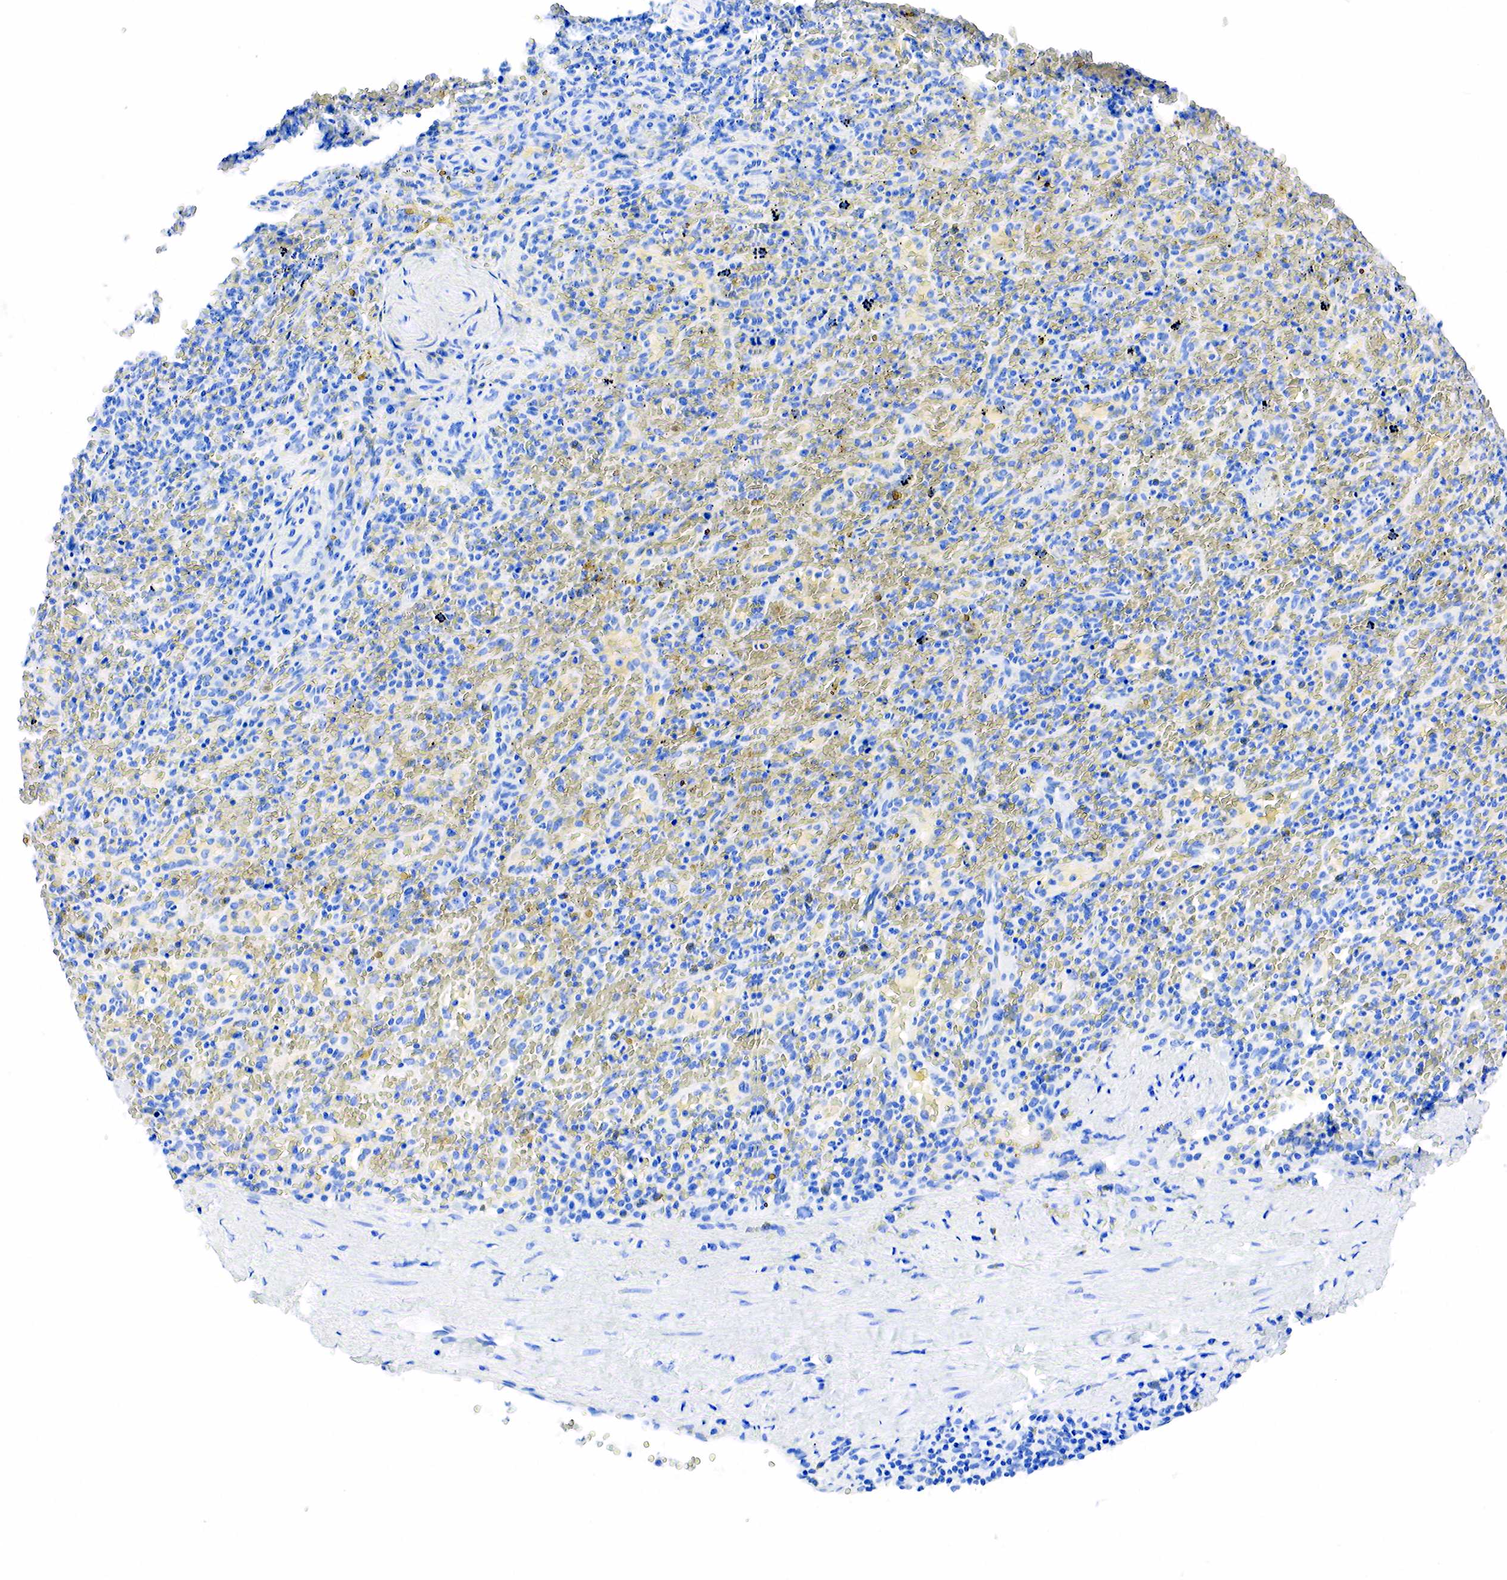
{"staining": {"intensity": "negative", "quantity": "none", "location": "none"}, "tissue": "lymphoma", "cell_type": "Tumor cells", "image_type": "cancer", "snomed": [{"axis": "morphology", "description": "Malignant lymphoma, non-Hodgkin's type, High grade"}, {"axis": "topography", "description": "Spleen"}, {"axis": "topography", "description": "Lymph node"}], "caption": "Immunohistochemistry of human high-grade malignant lymphoma, non-Hodgkin's type displays no staining in tumor cells.", "gene": "PTH", "patient": {"sex": "female", "age": 70}}